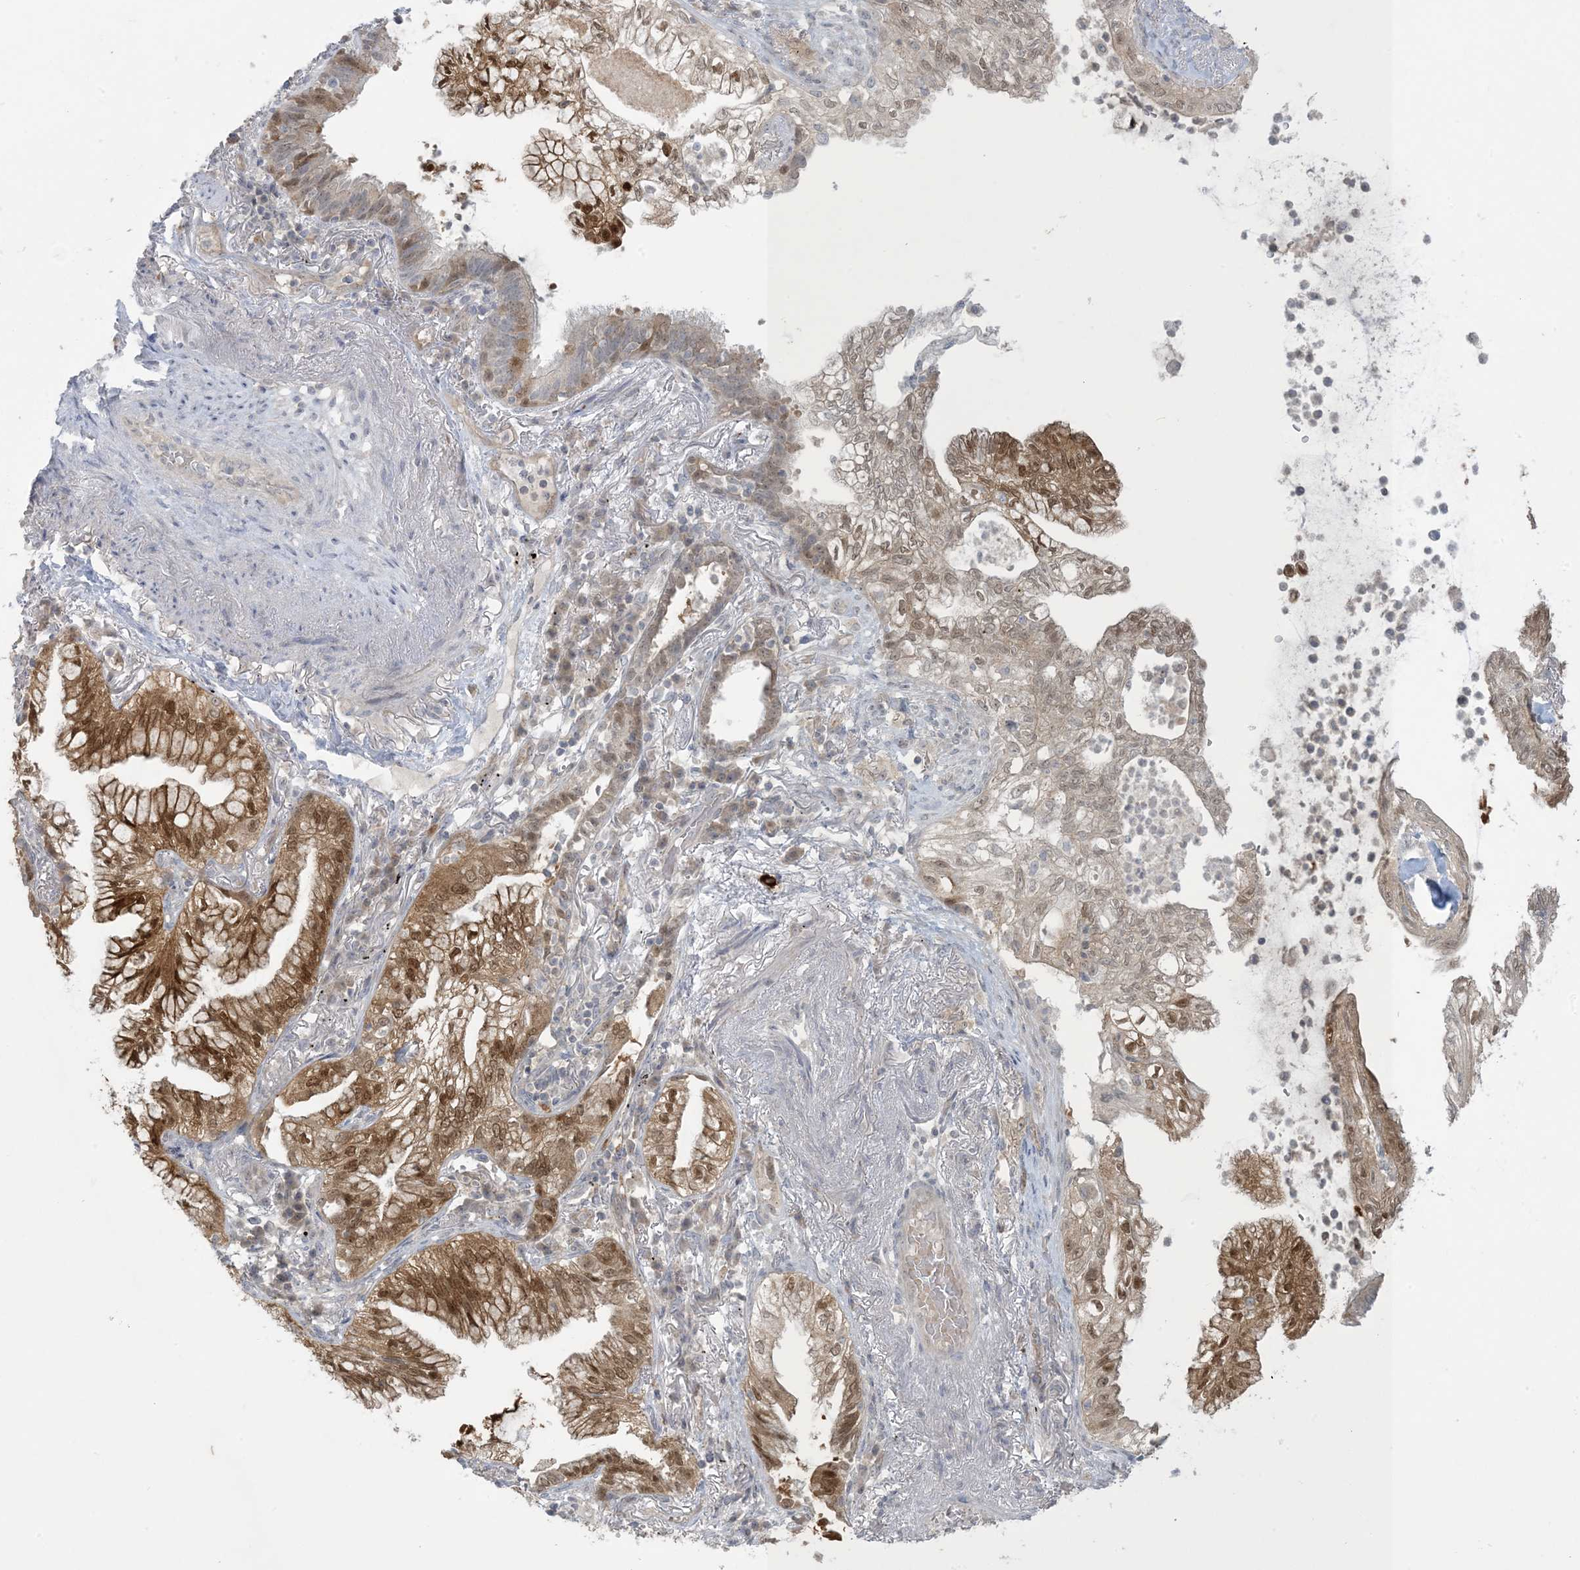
{"staining": {"intensity": "moderate", "quantity": "25%-75%", "location": "cytoplasmic/membranous,nuclear"}, "tissue": "lung cancer", "cell_type": "Tumor cells", "image_type": "cancer", "snomed": [{"axis": "morphology", "description": "Adenocarcinoma, NOS"}, {"axis": "topography", "description": "Lung"}], "caption": "DAB (3,3'-diaminobenzidine) immunohistochemical staining of lung cancer shows moderate cytoplasmic/membranous and nuclear protein positivity in approximately 25%-75% of tumor cells.", "gene": "NRBP2", "patient": {"sex": "female", "age": 70}}